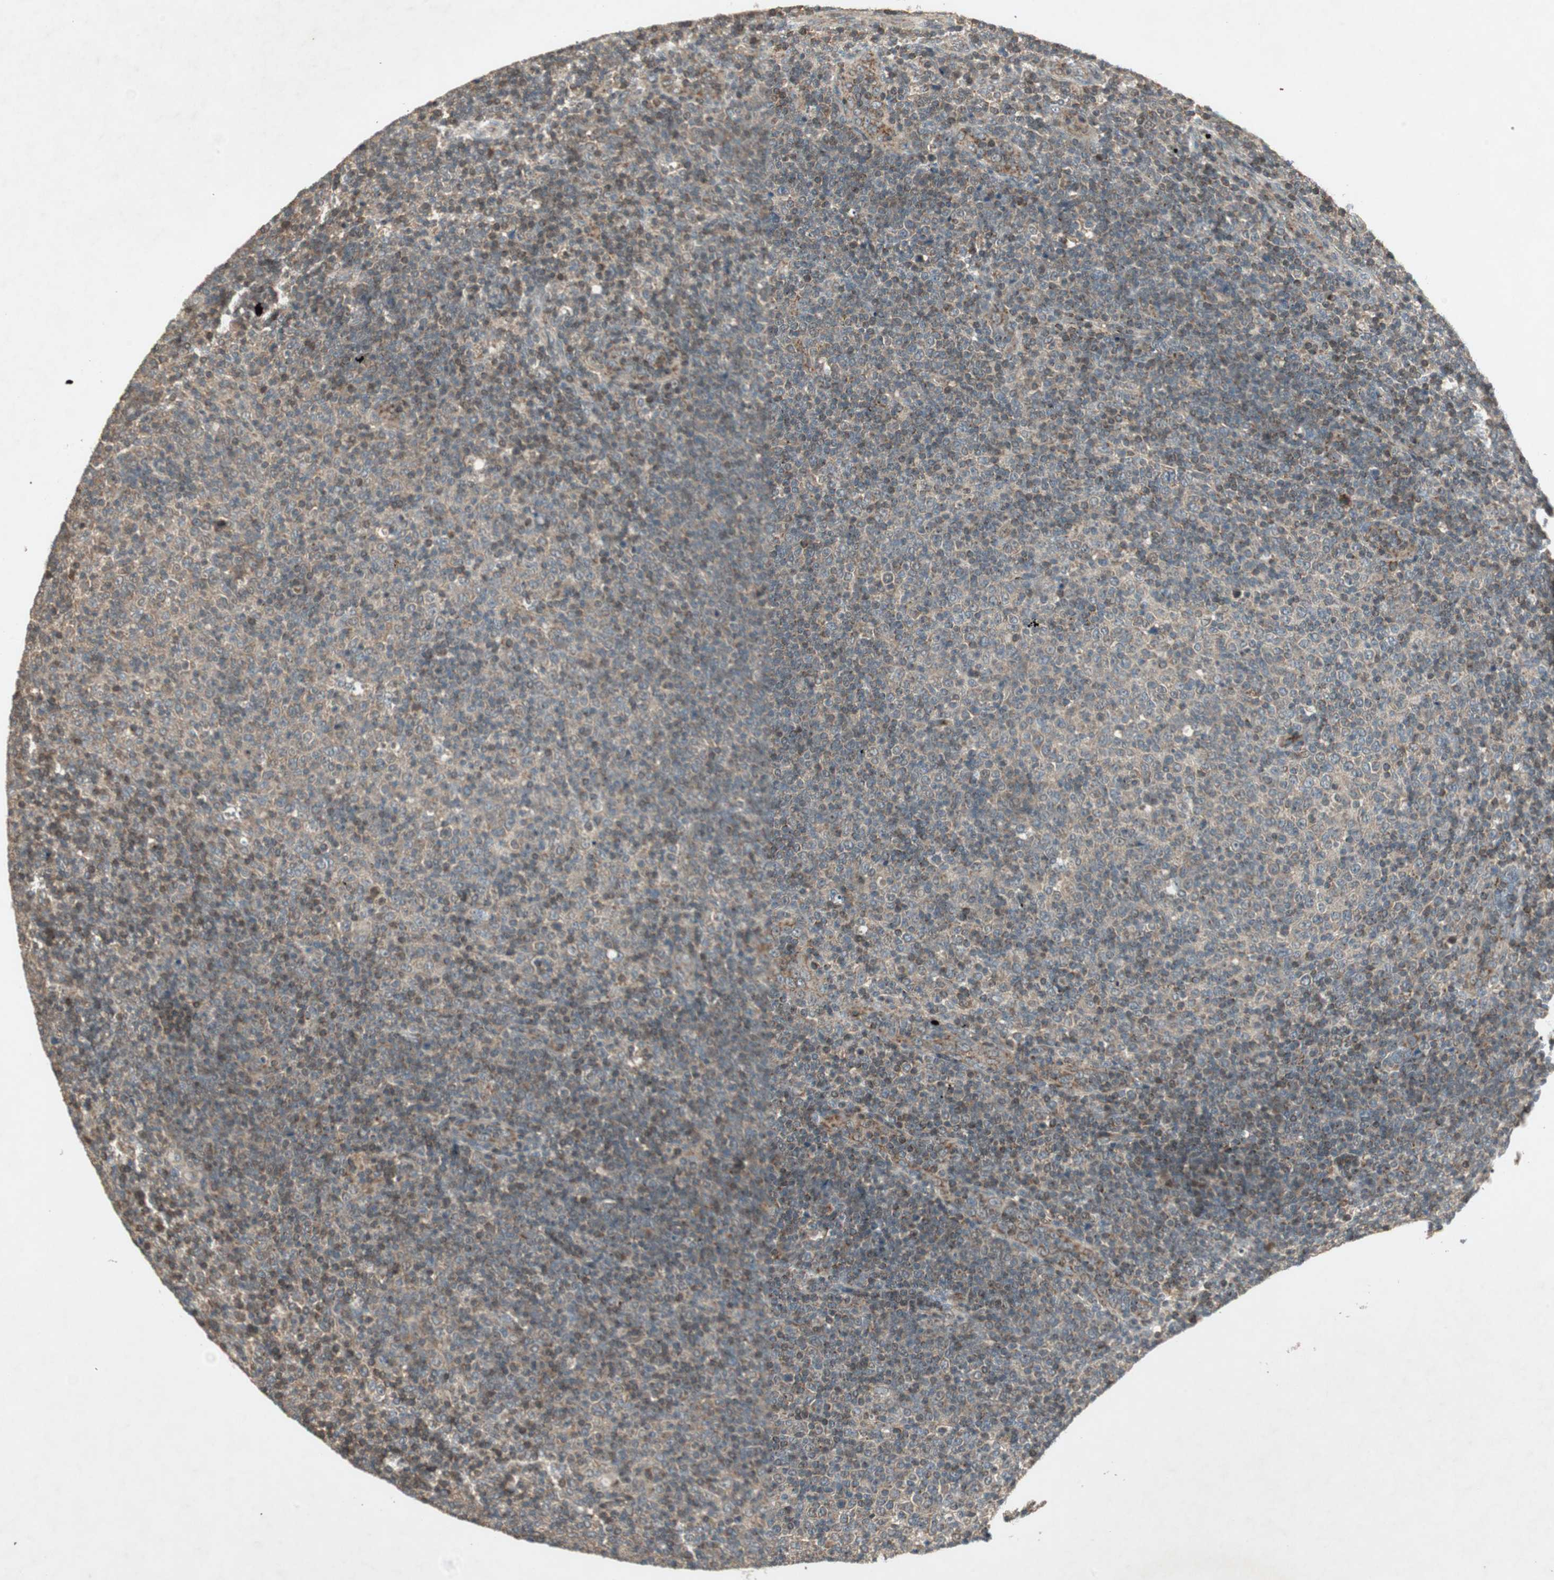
{"staining": {"intensity": "moderate", "quantity": ">75%", "location": "cytoplasmic/membranous"}, "tissue": "lymphoma", "cell_type": "Tumor cells", "image_type": "cancer", "snomed": [{"axis": "morphology", "description": "Malignant lymphoma, non-Hodgkin's type, Low grade"}, {"axis": "topography", "description": "Lymph node"}], "caption": "Immunohistochemistry histopathology image of human low-grade malignant lymphoma, non-Hodgkin's type stained for a protein (brown), which demonstrates medium levels of moderate cytoplasmic/membranous staining in approximately >75% of tumor cells.", "gene": "USP2", "patient": {"sex": "male", "age": 70}}